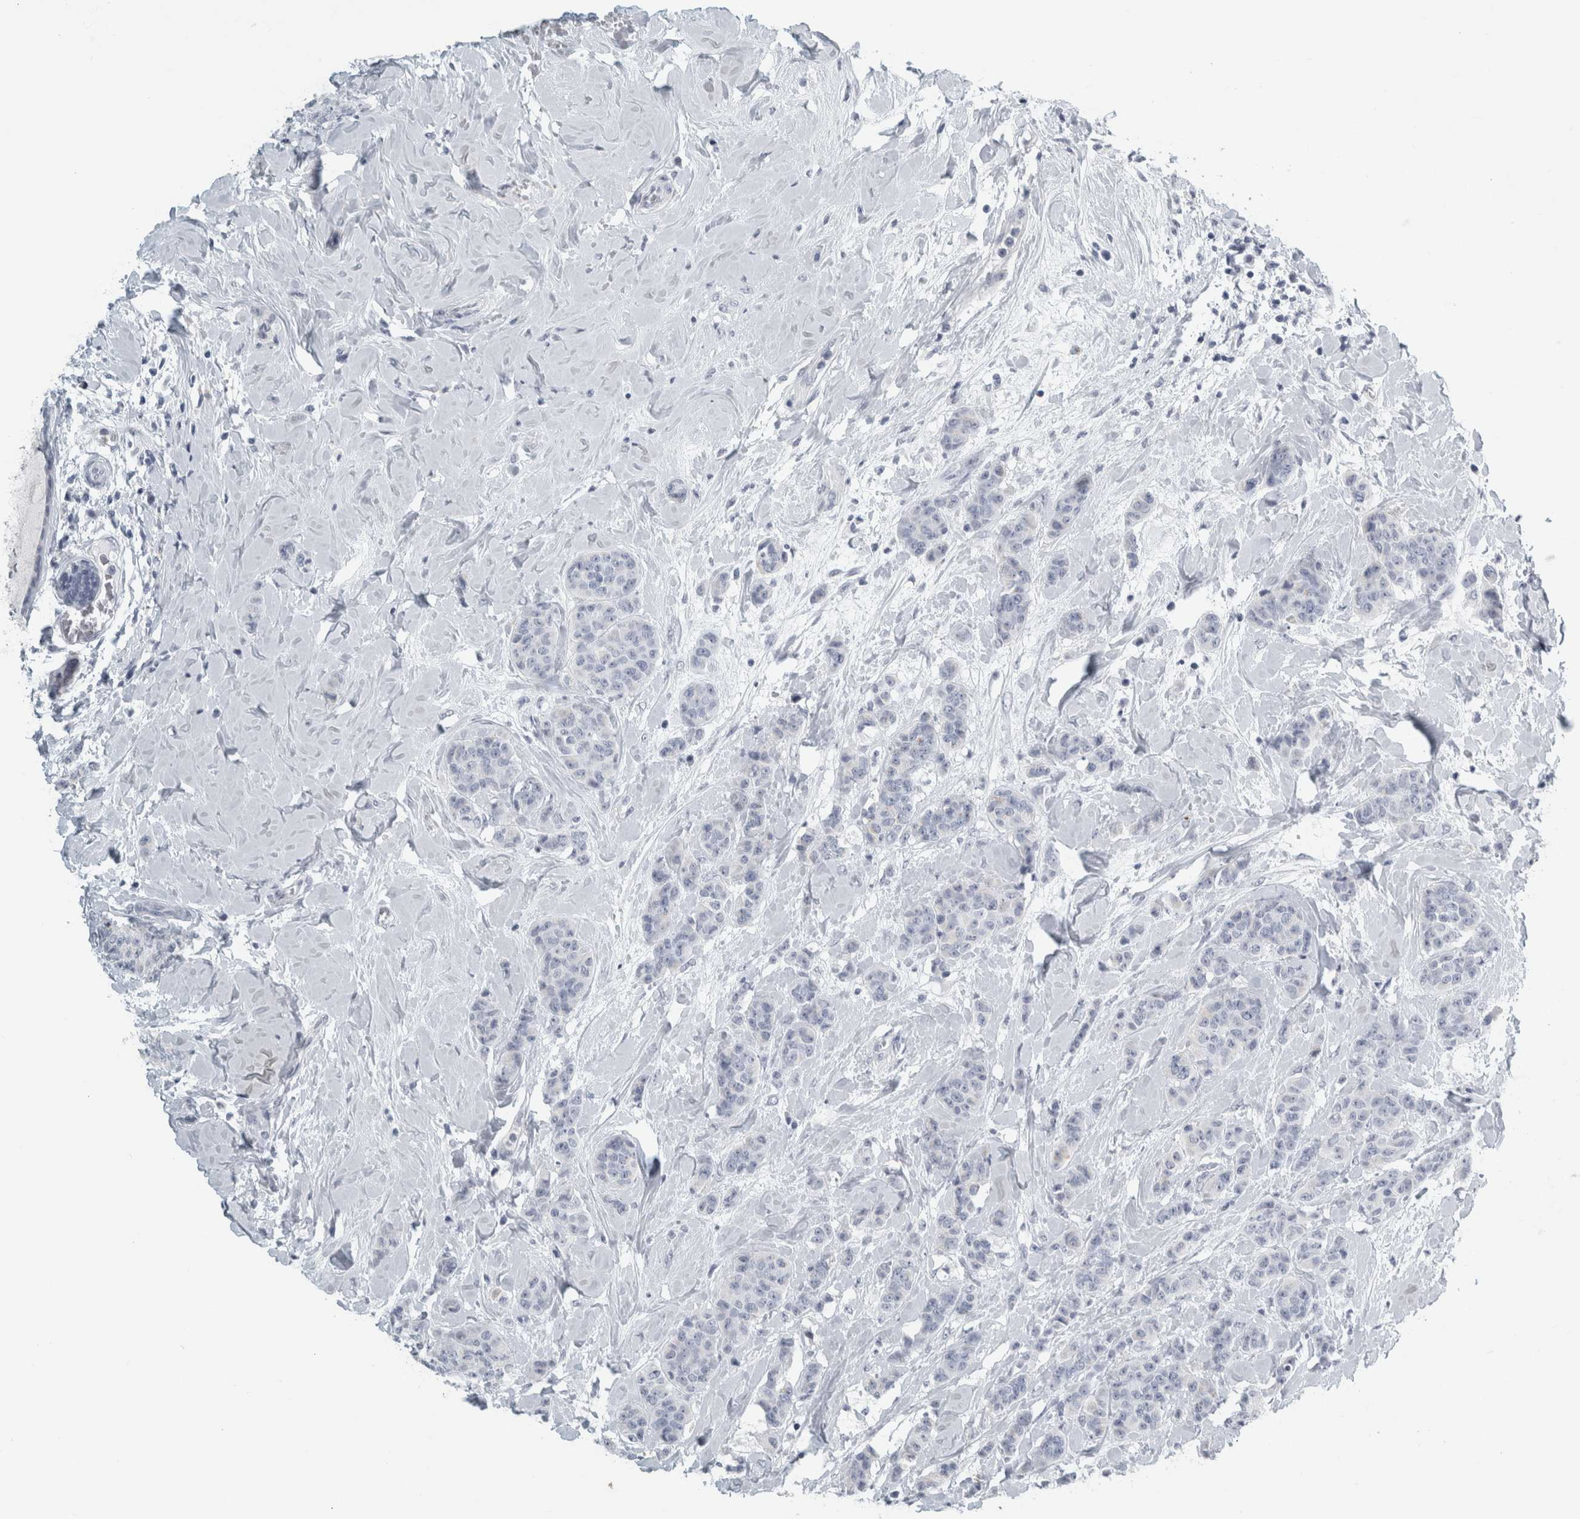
{"staining": {"intensity": "negative", "quantity": "none", "location": "none"}, "tissue": "breast cancer", "cell_type": "Tumor cells", "image_type": "cancer", "snomed": [{"axis": "morphology", "description": "Normal tissue, NOS"}, {"axis": "morphology", "description": "Duct carcinoma"}, {"axis": "topography", "description": "Breast"}], "caption": "An IHC micrograph of breast cancer is shown. There is no staining in tumor cells of breast cancer.", "gene": "CPE", "patient": {"sex": "female", "age": 40}}